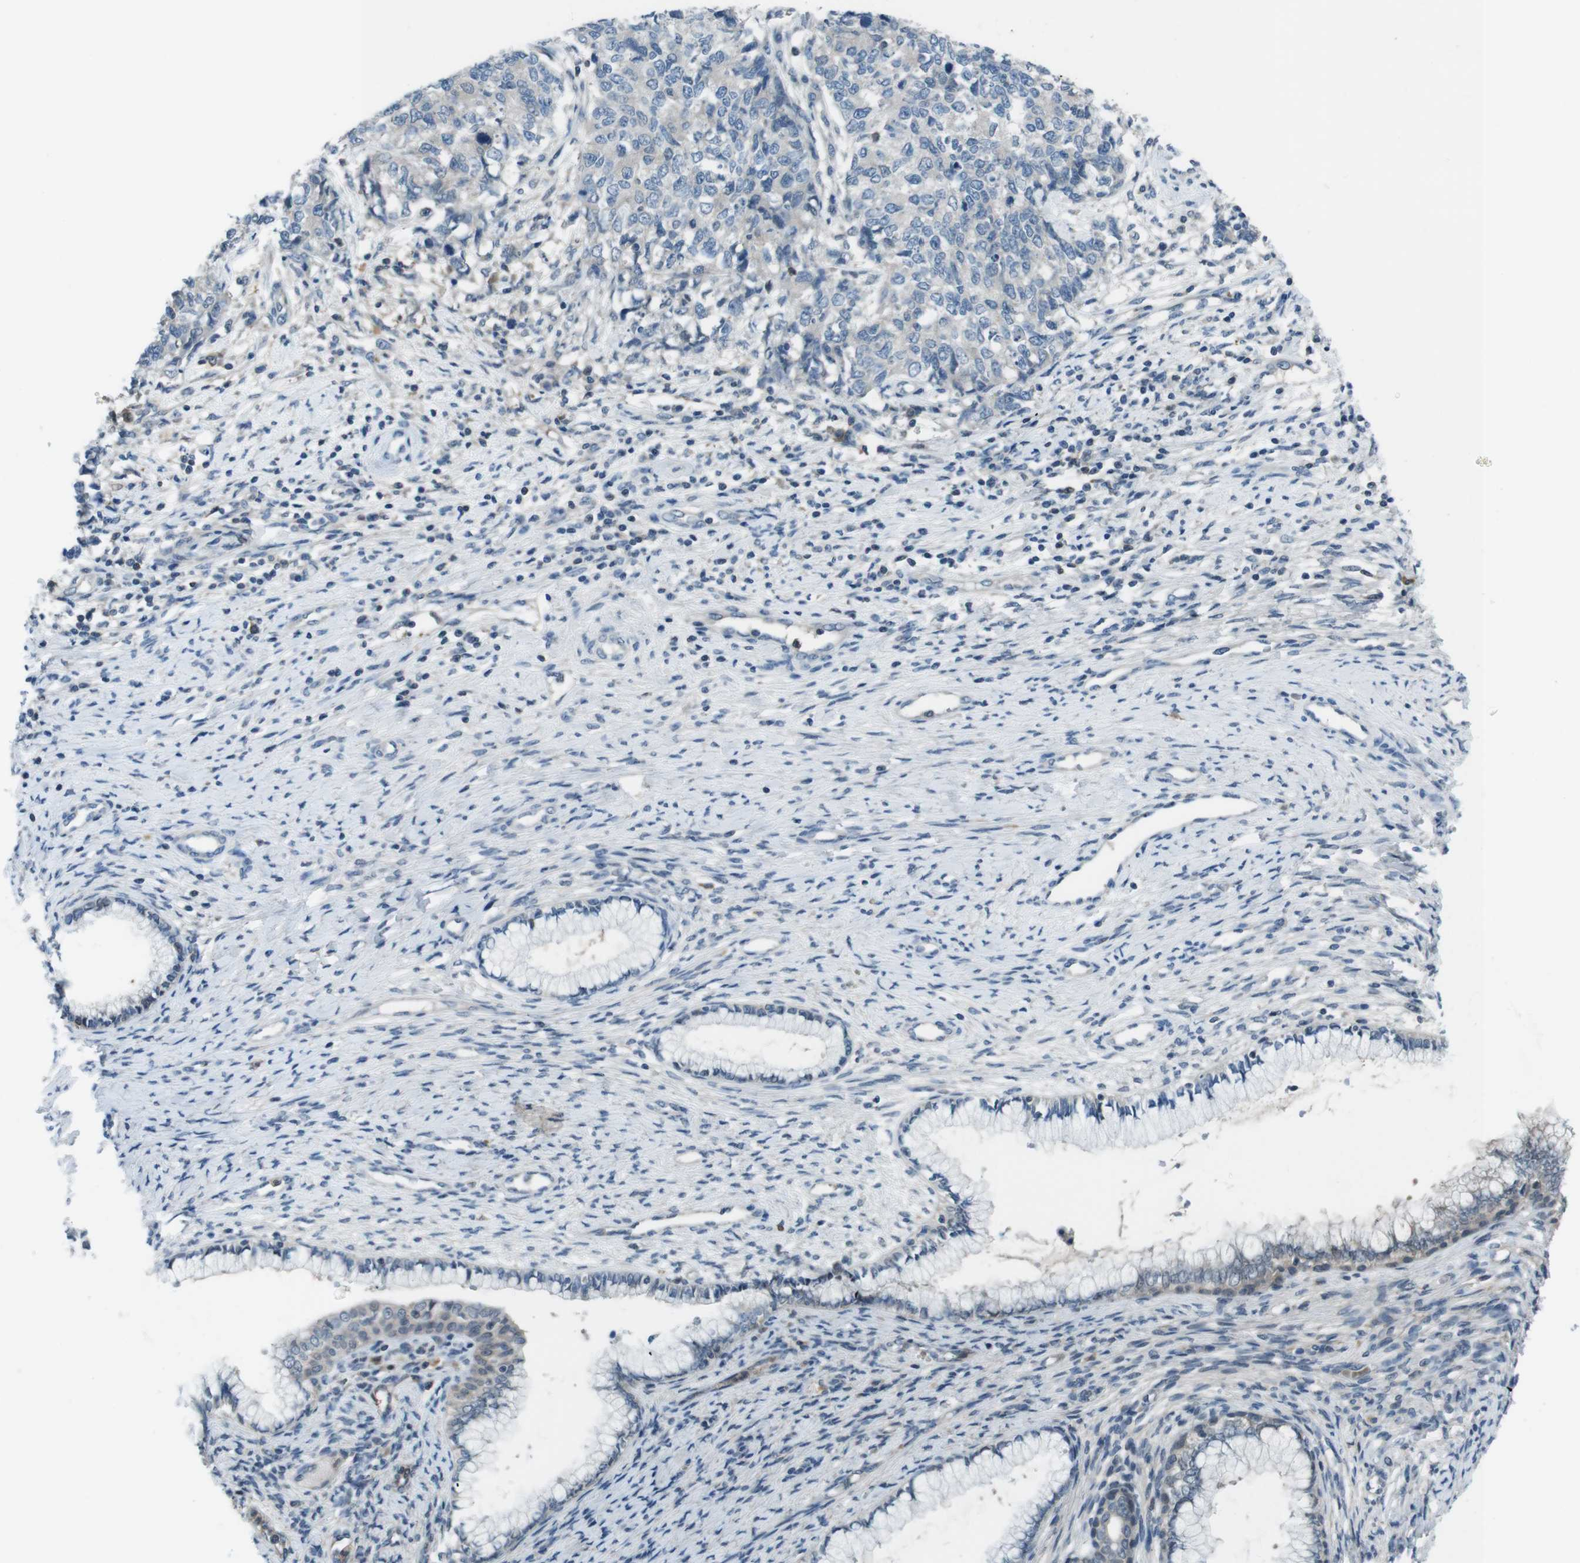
{"staining": {"intensity": "negative", "quantity": "none", "location": "none"}, "tissue": "cervical cancer", "cell_type": "Tumor cells", "image_type": "cancer", "snomed": [{"axis": "morphology", "description": "Squamous cell carcinoma, NOS"}, {"axis": "topography", "description": "Cervix"}], "caption": "The IHC histopathology image has no significant staining in tumor cells of cervical cancer tissue.", "gene": "NANOS2", "patient": {"sex": "female", "age": 63}}